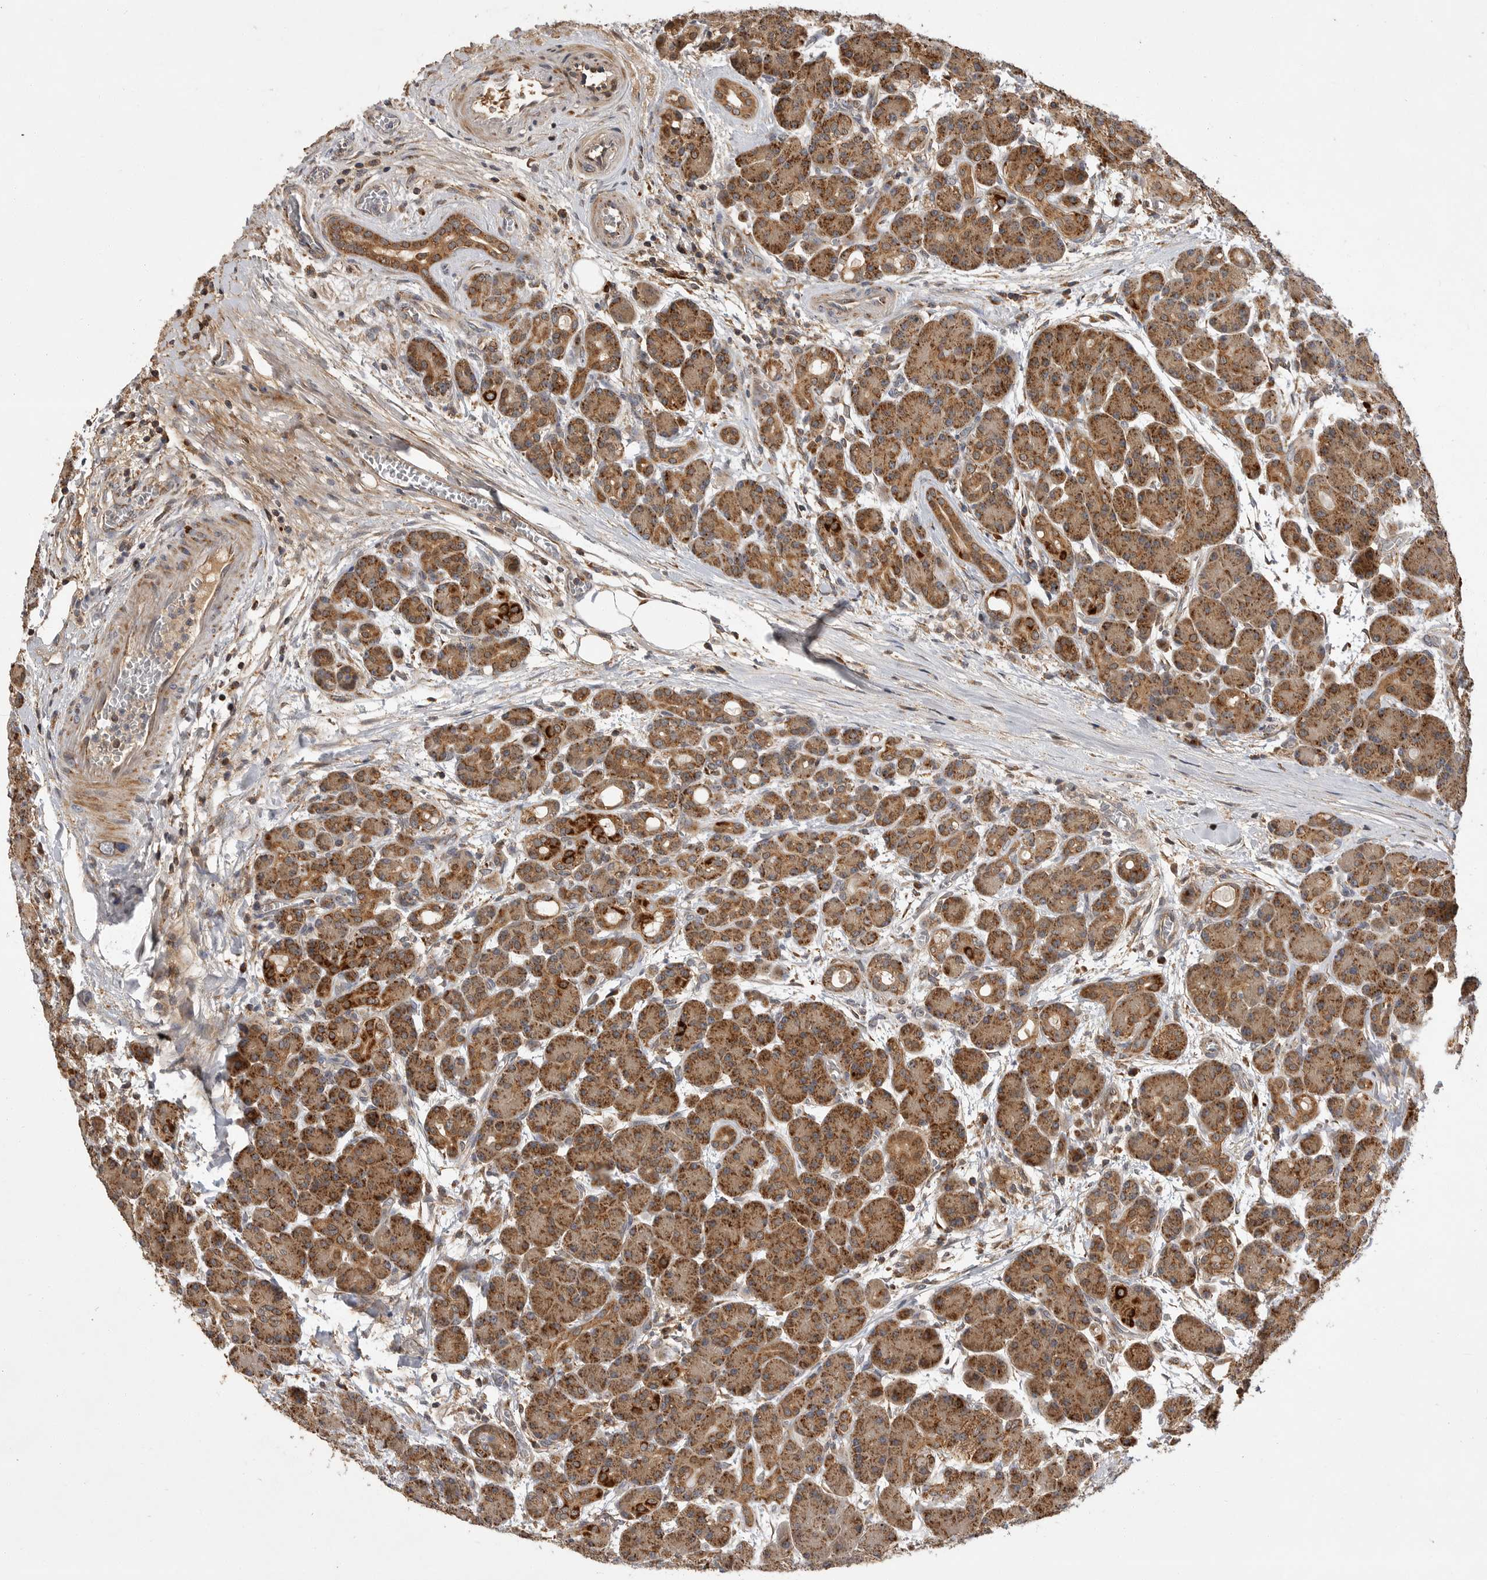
{"staining": {"intensity": "moderate", "quantity": ">75%", "location": "cytoplasmic/membranous"}, "tissue": "pancreas", "cell_type": "Exocrine glandular cells", "image_type": "normal", "snomed": [{"axis": "morphology", "description": "Normal tissue, NOS"}, {"axis": "topography", "description": "Pancreas"}], "caption": "Exocrine glandular cells exhibit medium levels of moderate cytoplasmic/membranous staining in about >75% of cells in unremarkable human pancreas. Using DAB (brown) and hematoxylin (blue) stains, captured at high magnification using brightfield microscopy.", "gene": "KYAT3", "patient": {"sex": "male", "age": 63}}